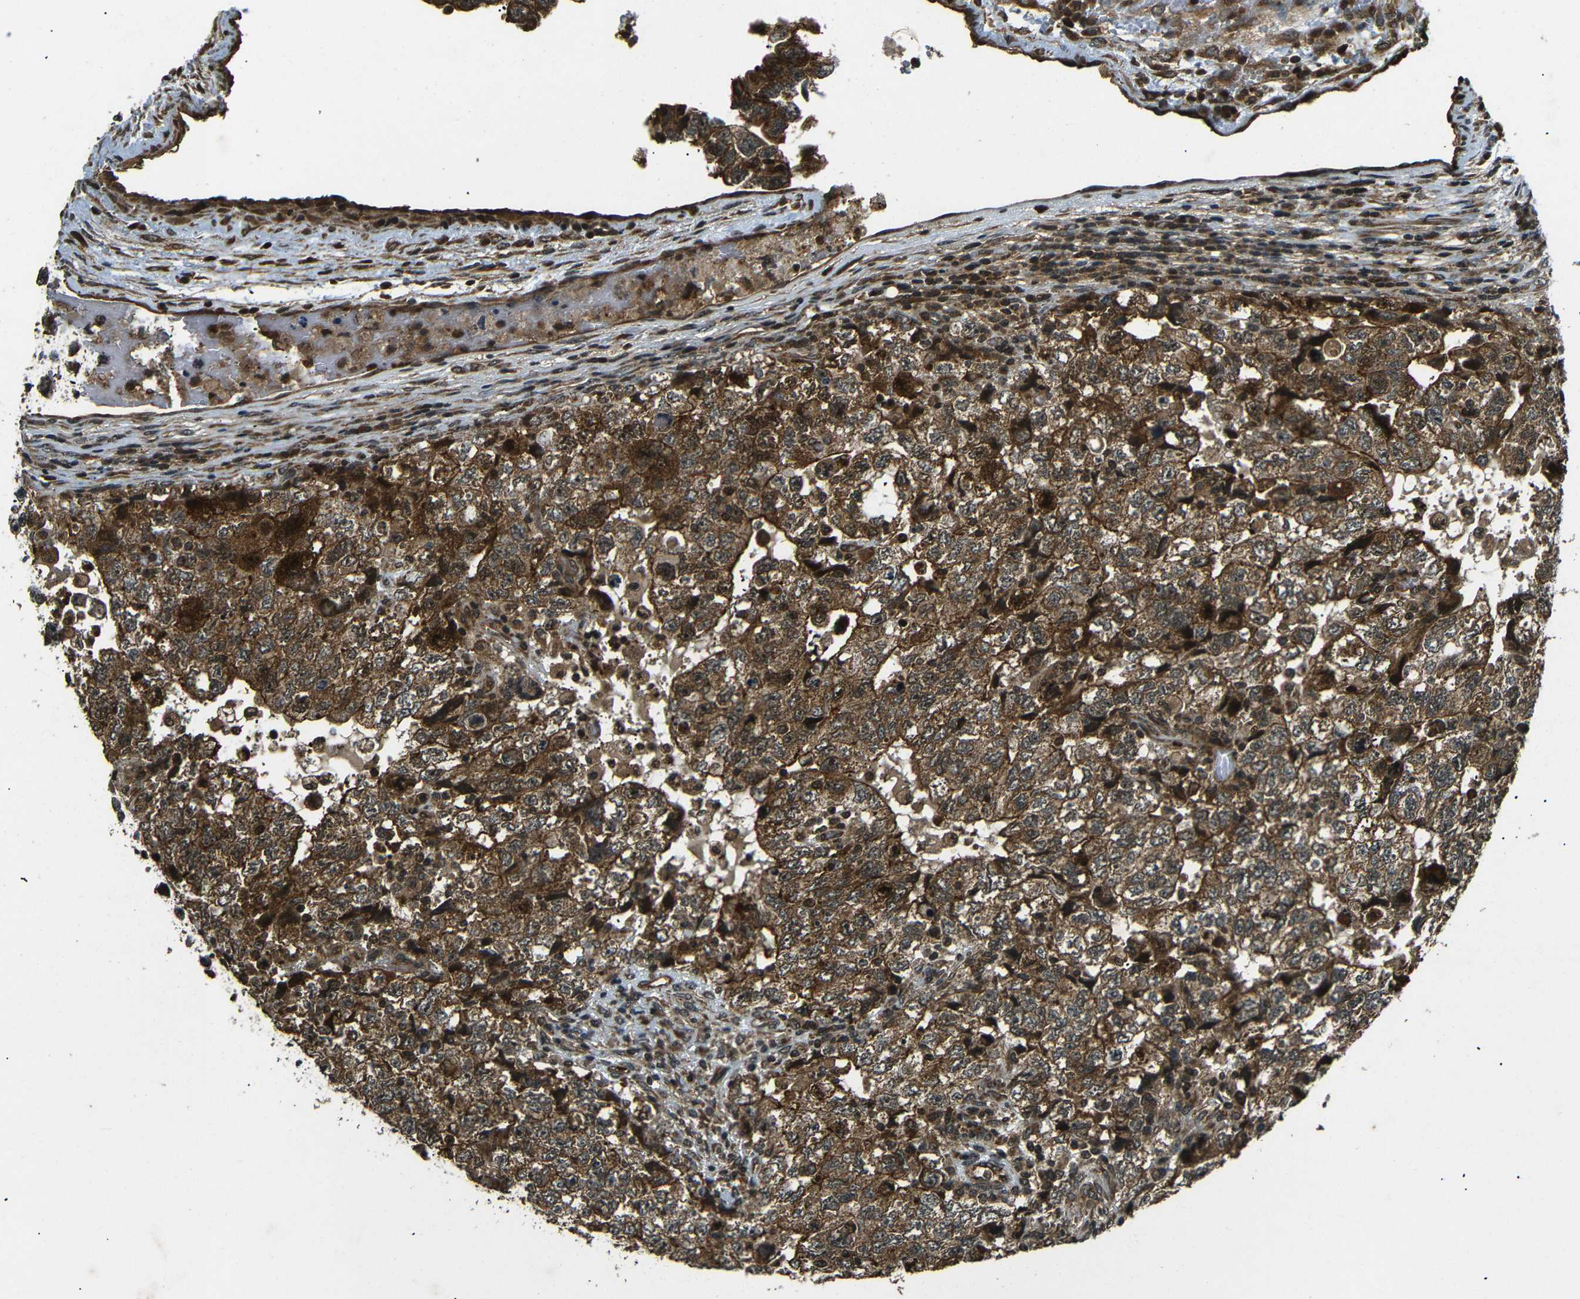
{"staining": {"intensity": "strong", "quantity": ">75%", "location": "cytoplasmic/membranous"}, "tissue": "testis cancer", "cell_type": "Tumor cells", "image_type": "cancer", "snomed": [{"axis": "morphology", "description": "Carcinoma, Embryonal, NOS"}, {"axis": "topography", "description": "Testis"}], "caption": "This image reveals immunohistochemistry (IHC) staining of testis cancer (embryonal carcinoma), with high strong cytoplasmic/membranous positivity in approximately >75% of tumor cells.", "gene": "PLK2", "patient": {"sex": "male", "age": 36}}